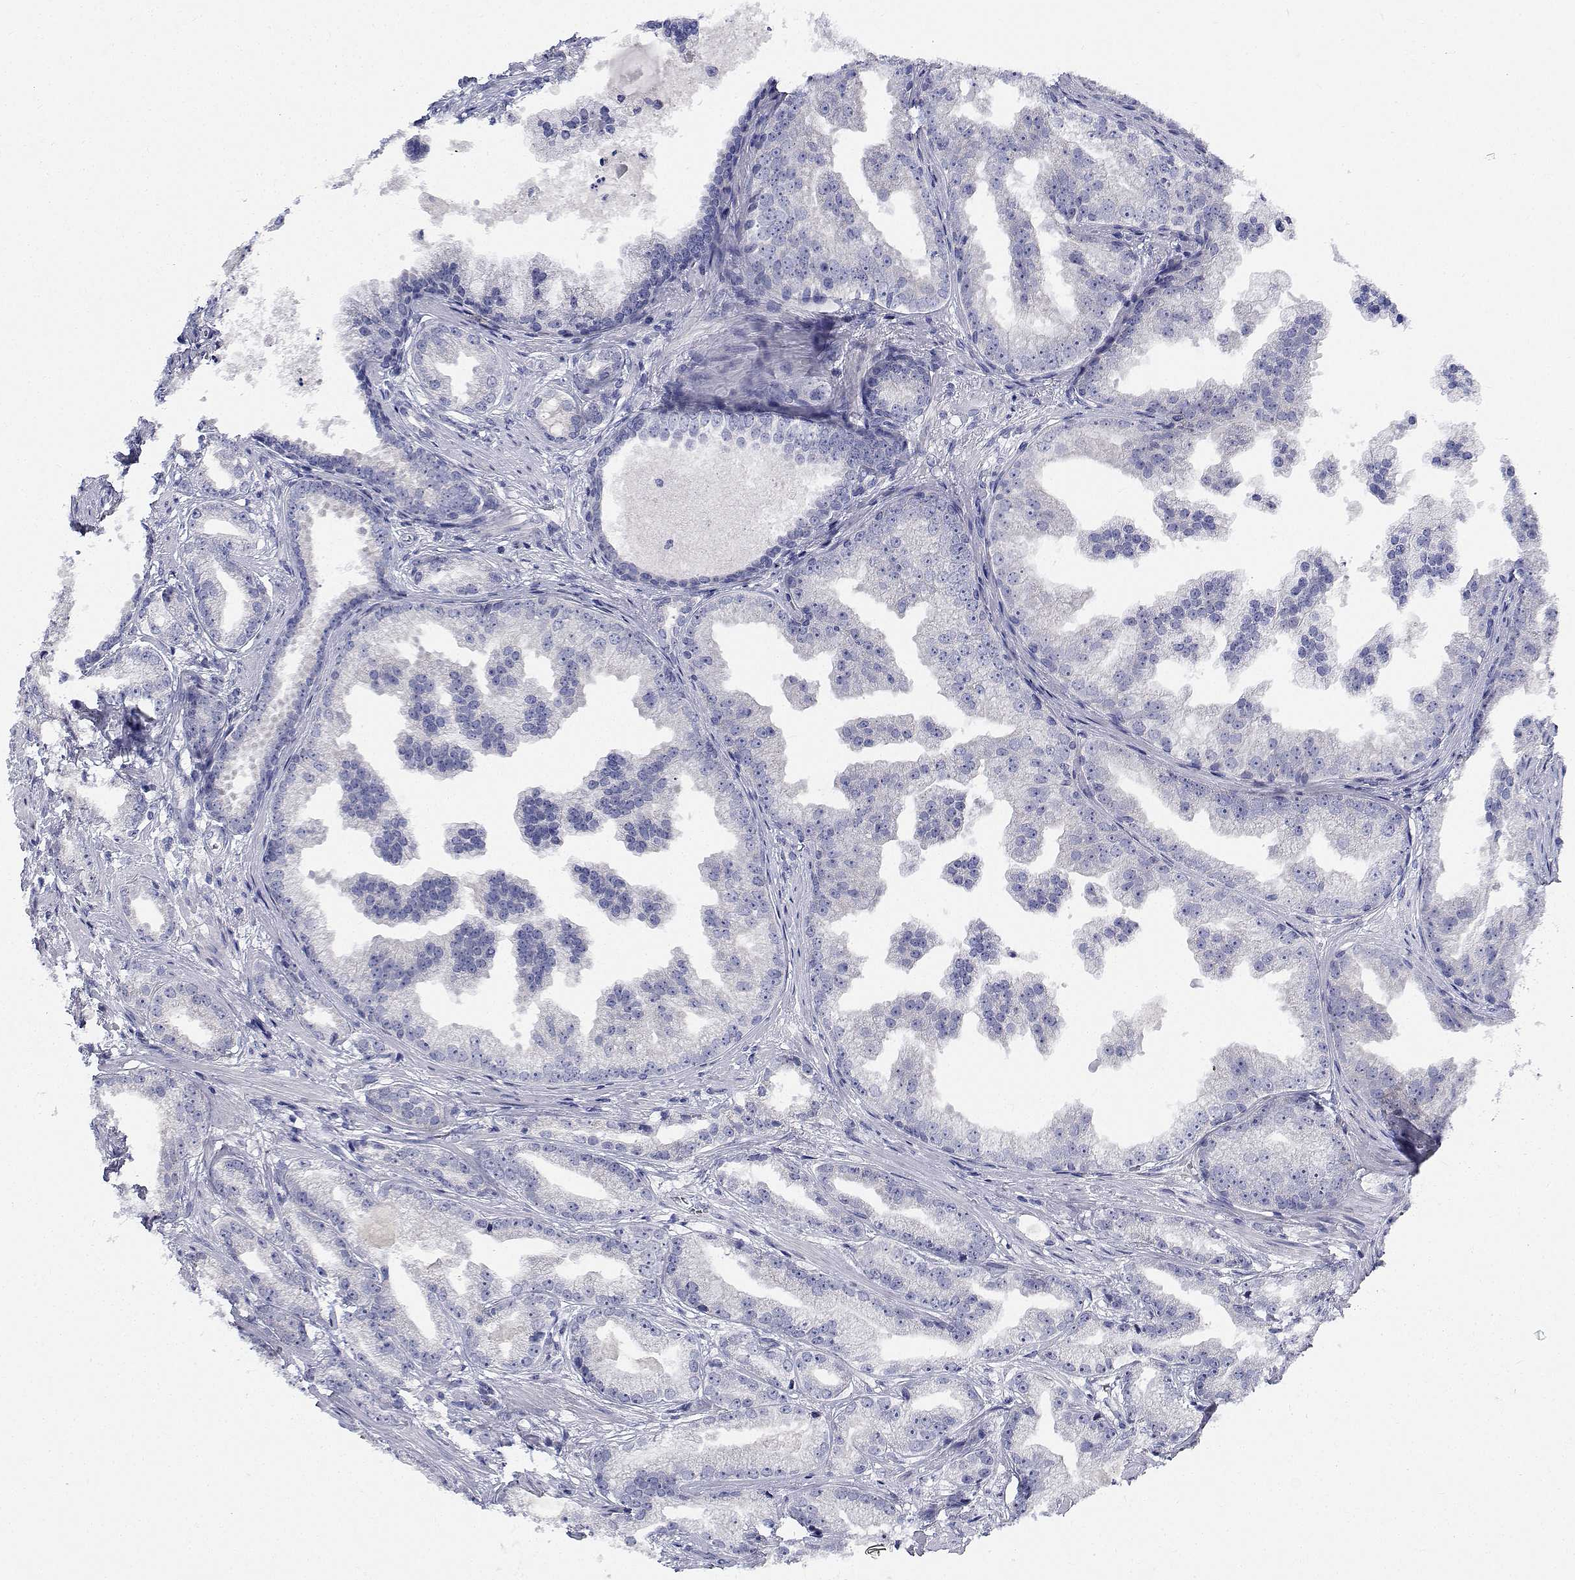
{"staining": {"intensity": "negative", "quantity": "none", "location": "none"}, "tissue": "prostate cancer", "cell_type": "Tumor cells", "image_type": "cancer", "snomed": [{"axis": "morphology", "description": "Adenocarcinoma, Low grade"}, {"axis": "topography", "description": "Prostate"}], "caption": "Protein analysis of prostate cancer reveals no significant staining in tumor cells.", "gene": "CDHR3", "patient": {"sex": "male", "age": 65}}